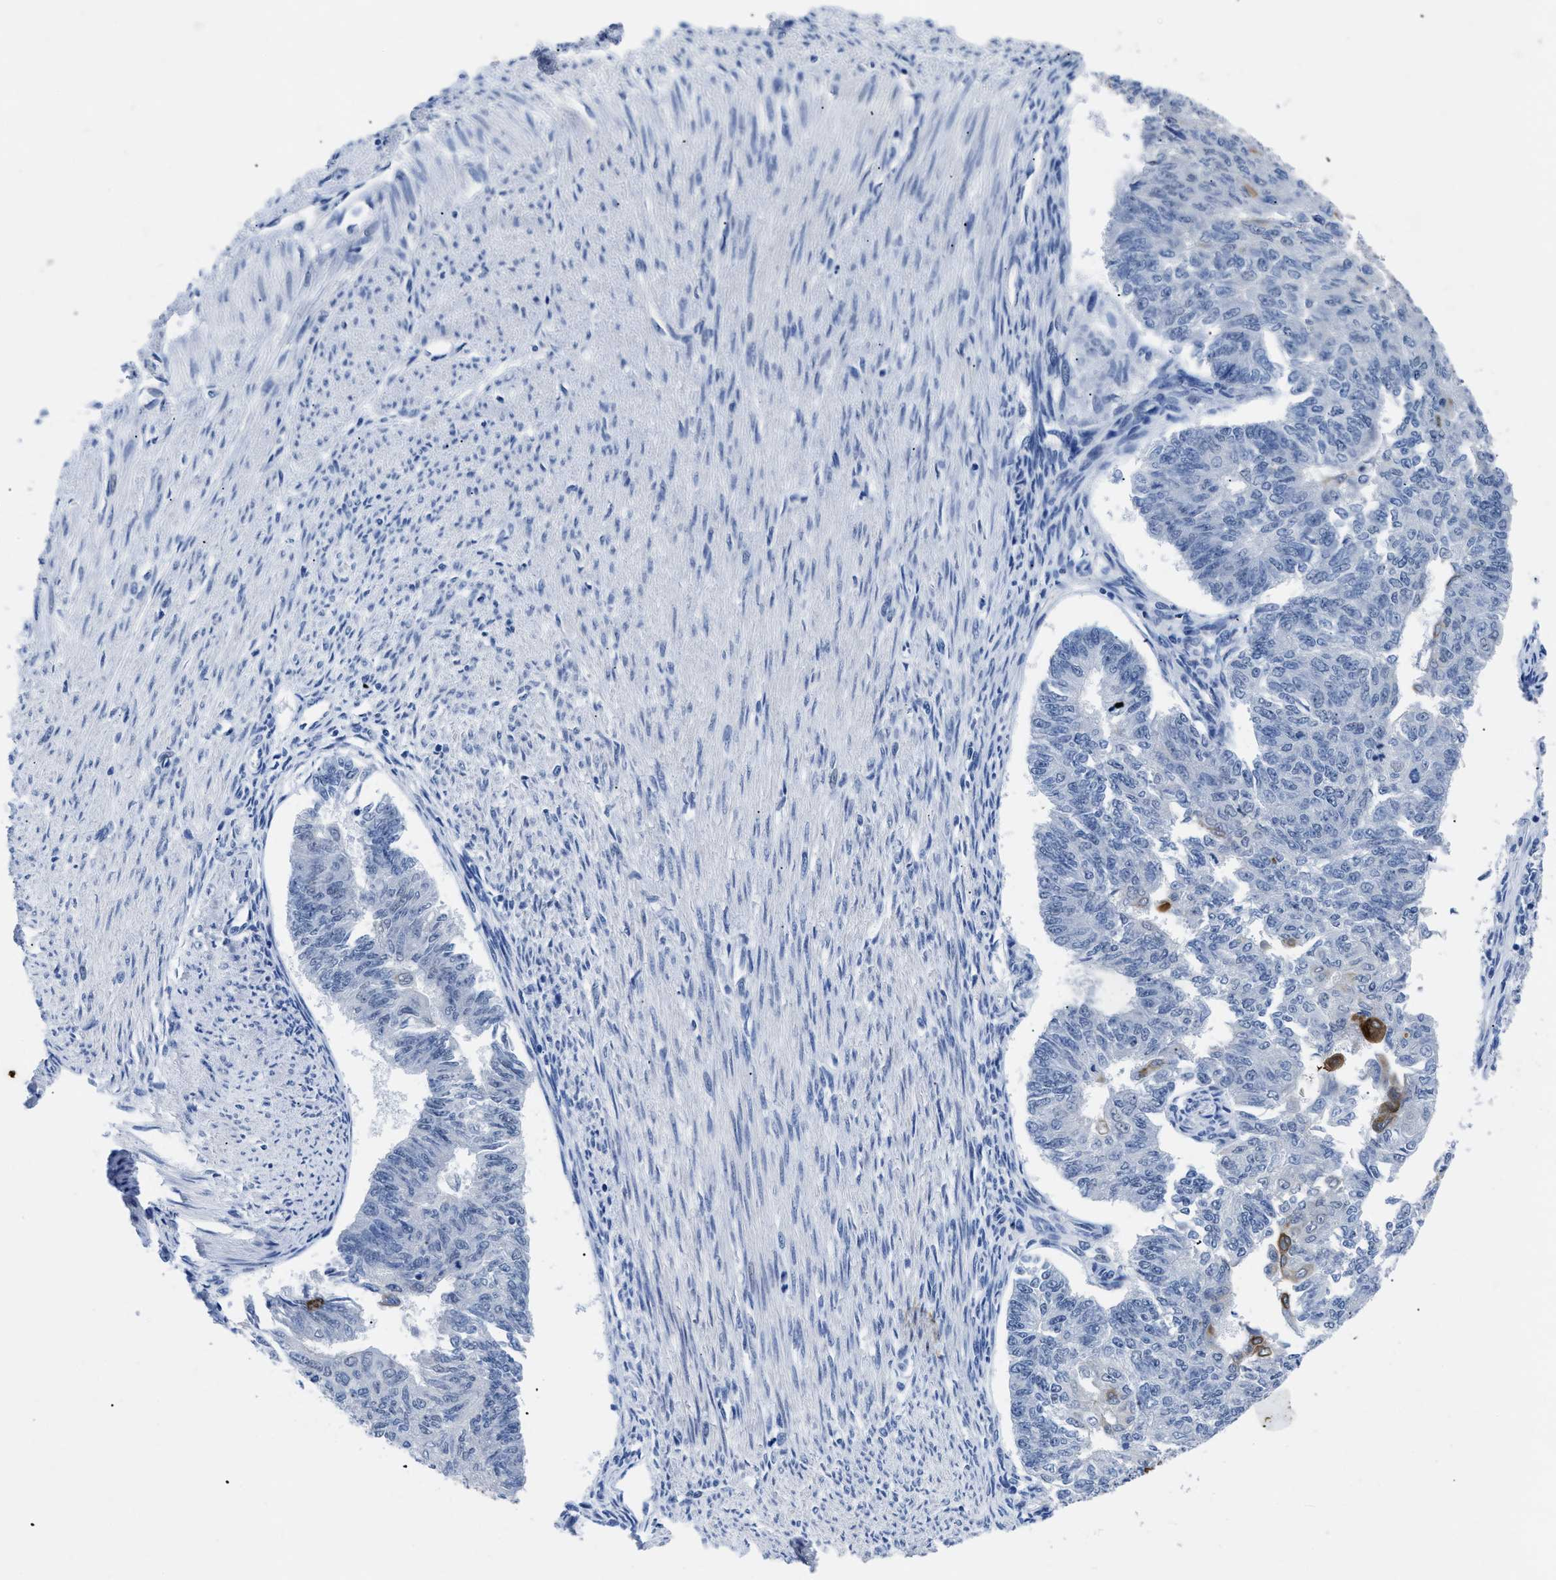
{"staining": {"intensity": "moderate", "quantity": "<25%", "location": "cytoplasmic/membranous"}, "tissue": "endometrial cancer", "cell_type": "Tumor cells", "image_type": "cancer", "snomed": [{"axis": "morphology", "description": "Adenocarcinoma, NOS"}, {"axis": "topography", "description": "Endometrium"}], "caption": "Moderate cytoplasmic/membranous positivity is appreciated in about <25% of tumor cells in endometrial cancer (adenocarcinoma).", "gene": "TMEM68", "patient": {"sex": "female", "age": 32}}